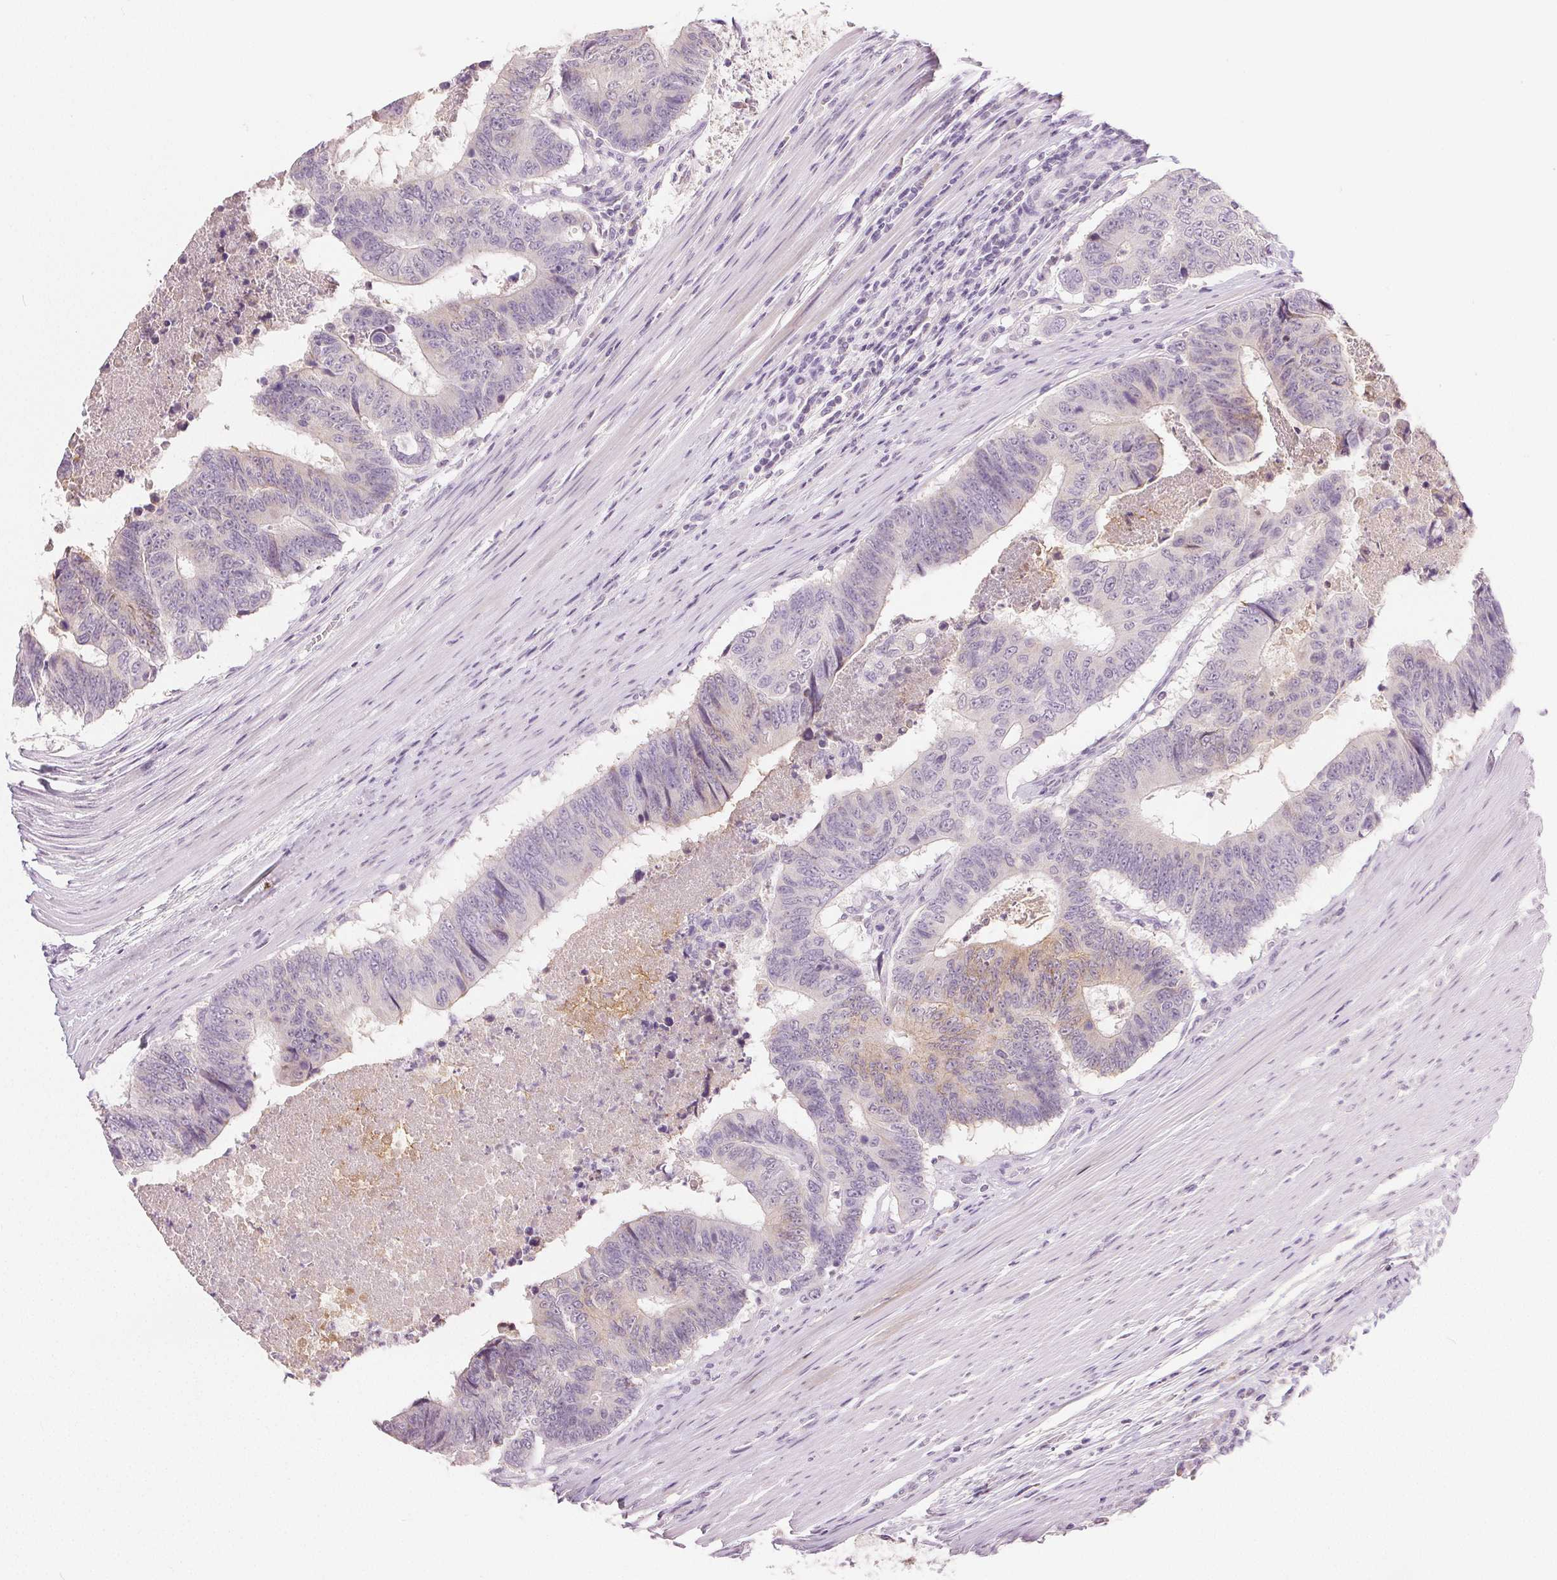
{"staining": {"intensity": "weak", "quantity": "<25%", "location": "cytoplasmic/membranous"}, "tissue": "colorectal cancer", "cell_type": "Tumor cells", "image_type": "cancer", "snomed": [{"axis": "morphology", "description": "Adenocarcinoma, NOS"}, {"axis": "topography", "description": "Colon"}], "caption": "A micrograph of human adenocarcinoma (colorectal) is negative for staining in tumor cells. Brightfield microscopy of immunohistochemistry stained with DAB (3,3'-diaminobenzidine) (brown) and hematoxylin (blue), captured at high magnification.", "gene": "CA12", "patient": {"sex": "female", "age": 48}}